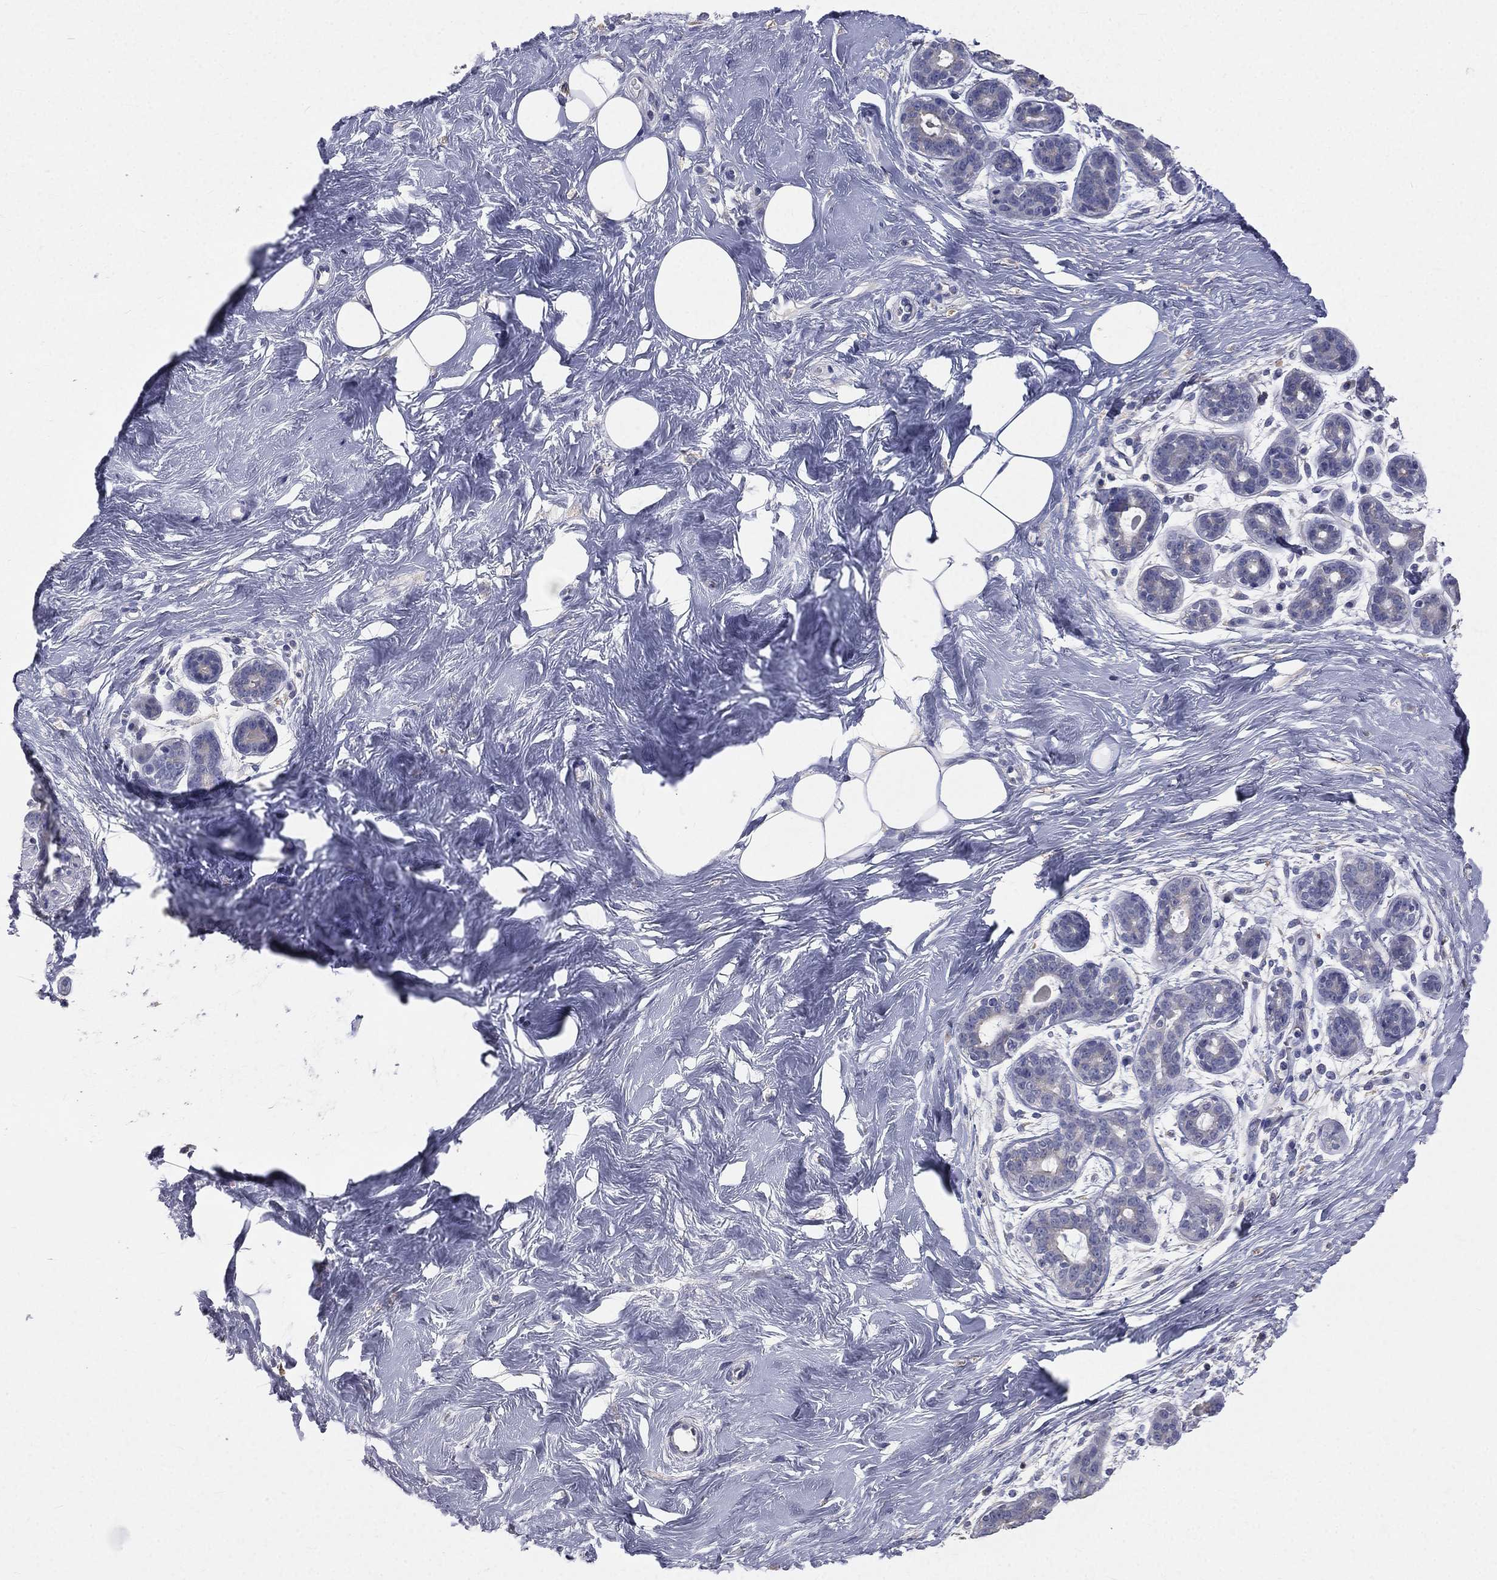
{"staining": {"intensity": "negative", "quantity": "none", "location": "none"}, "tissue": "breast", "cell_type": "Adipocytes", "image_type": "normal", "snomed": [{"axis": "morphology", "description": "Normal tissue, NOS"}, {"axis": "topography", "description": "Breast"}], "caption": "Immunohistochemistry (IHC) of benign human breast exhibits no staining in adipocytes. (DAB (3,3'-diaminobenzidine) immunohistochemistry, high magnification).", "gene": "MUC13", "patient": {"sex": "female", "age": 43}}